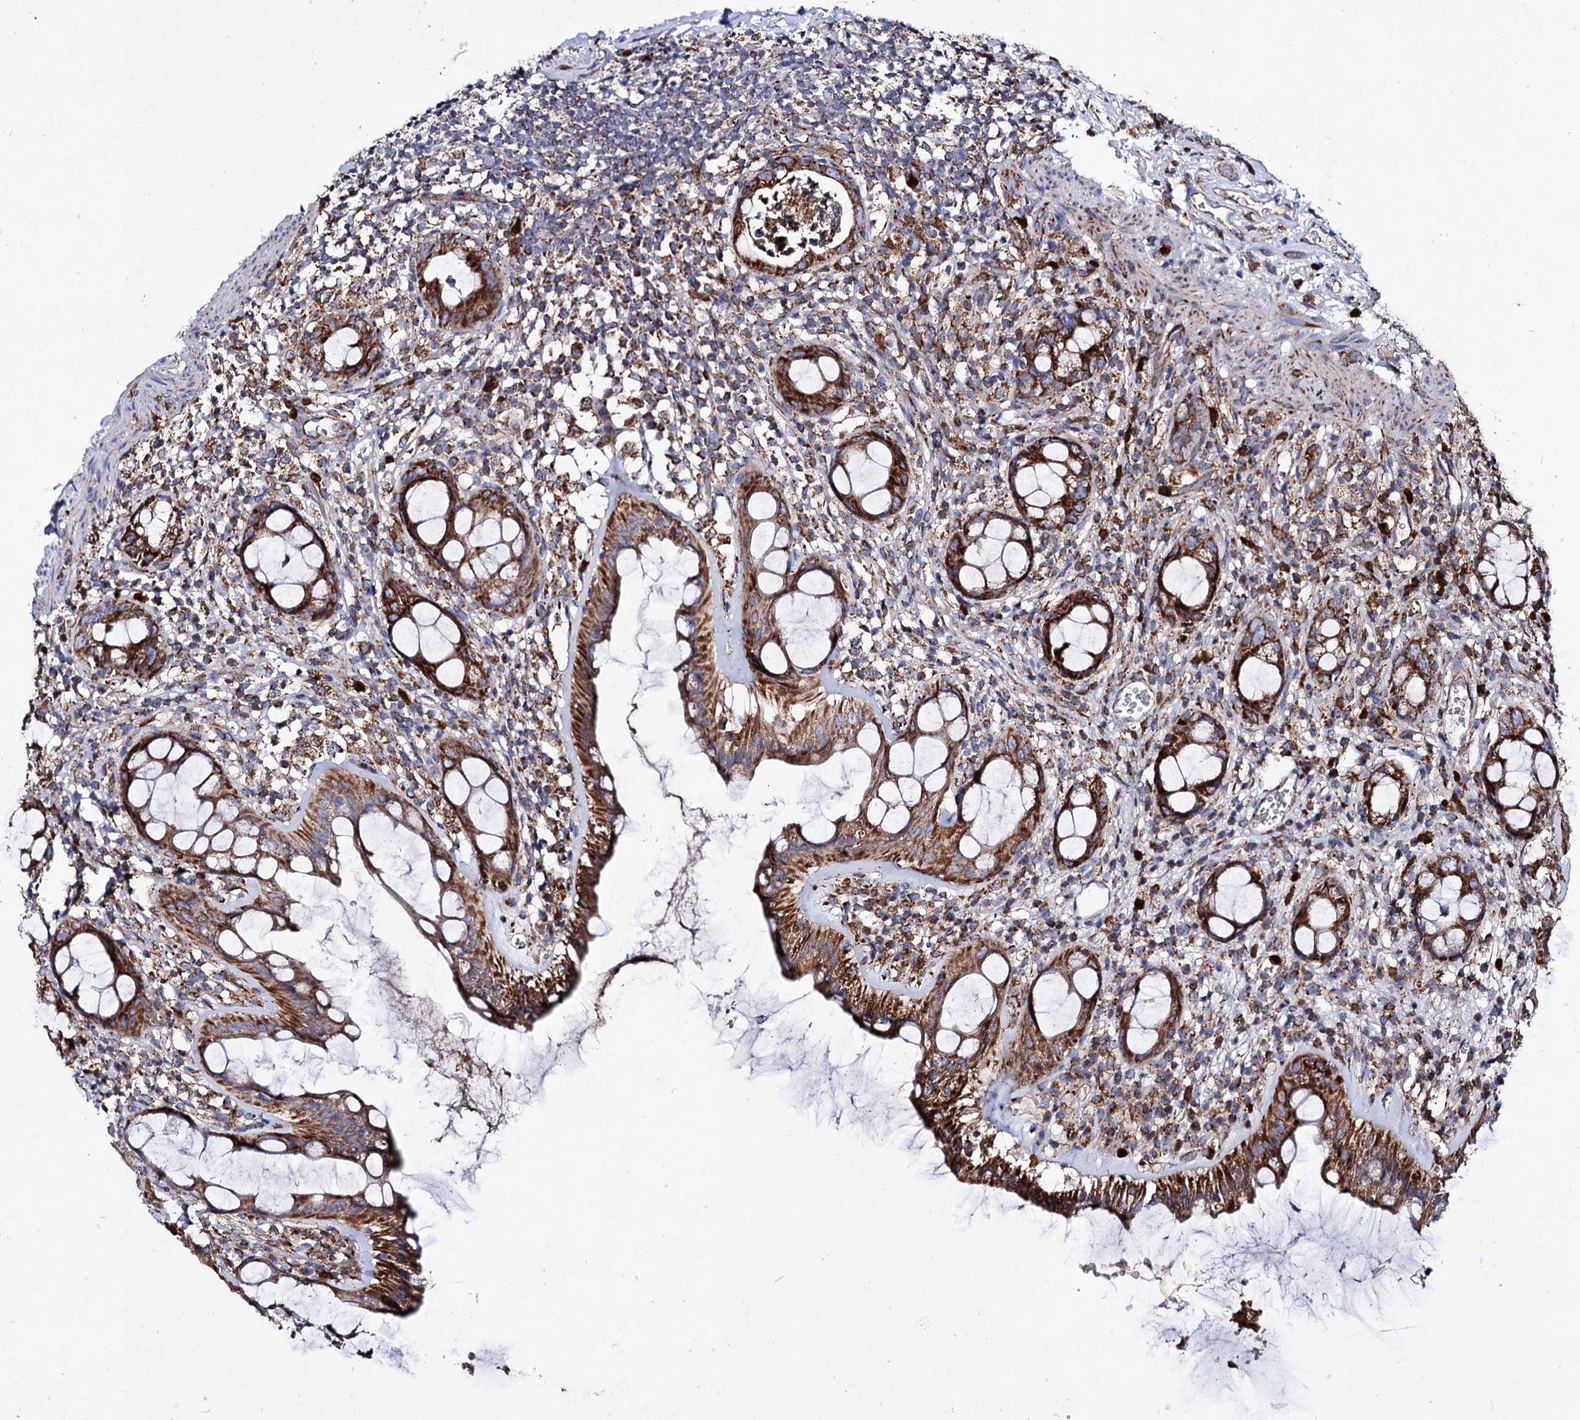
{"staining": {"intensity": "strong", "quantity": ">75%", "location": "cytoplasmic/membranous"}, "tissue": "rectum", "cell_type": "Glandular cells", "image_type": "normal", "snomed": [{"axis": "morphology", "description": "Normal tissue, NOS"}, {"axis": "topography", "description": "Rectum"}], "caption": "IHC of unremarkable rectum shows high levels of strong cytoplasmic/membranous expression in about >75% of glandular cells. The protein is stained brown, and the nuclei are stained in blue (DAB (3,3'-diaminobenzidine) IHC with brightfield microscopy, high magnification).", "gene": "ACAD9", "patient": {"sex": "female", "age": 57}}